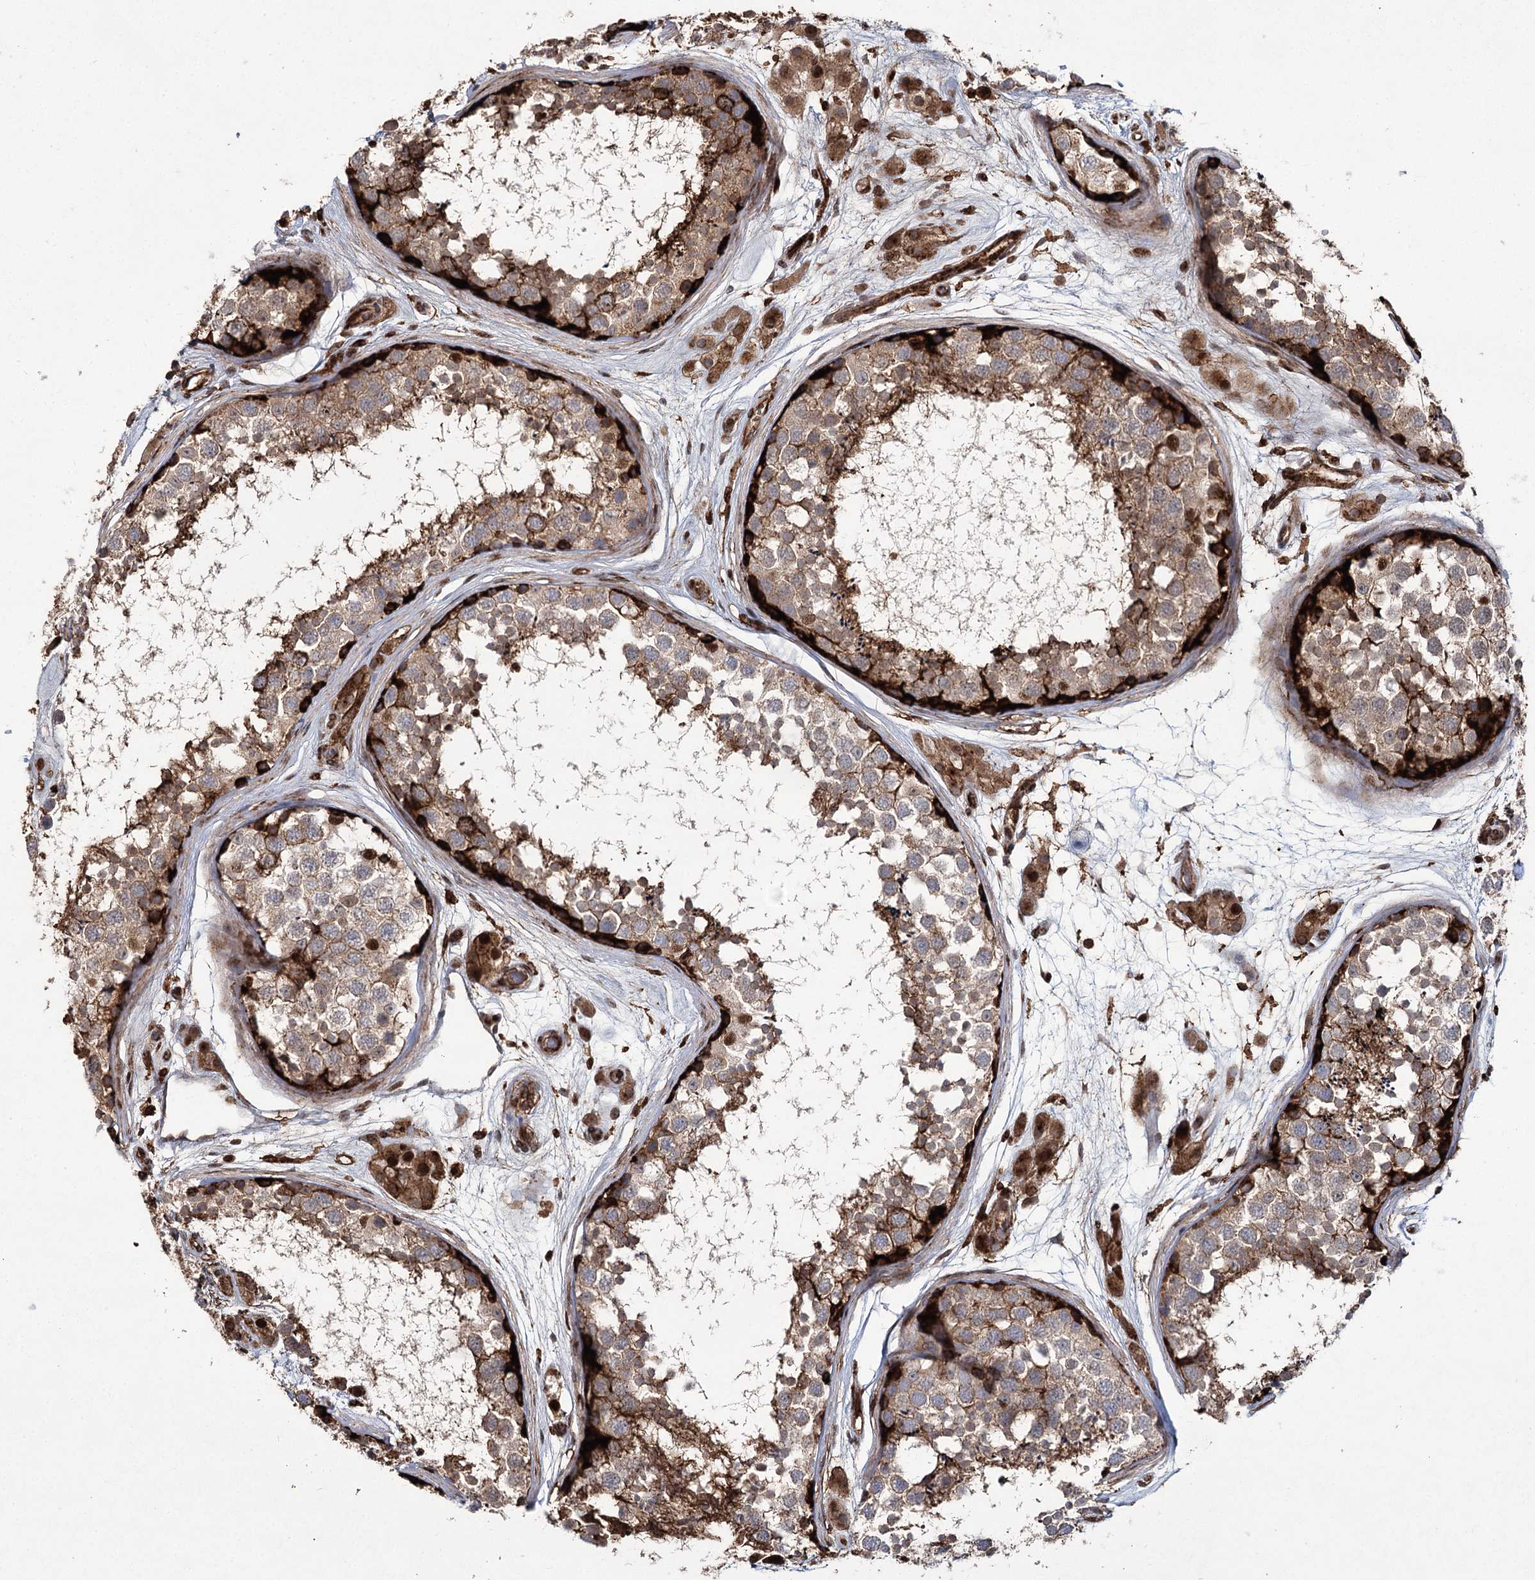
{"staining": {"intensity": "strong", "quantity": "25%-75%", "location": "cytoplasmic/membranous"}, "tissue": "testis", "cell_type": "Cells in seminiferous ducts", "image_type": "normal", "snomed": [{"axis": "morphology", "description": "Normal tissue, NOS"}, {"axis": "topography", "description": "Testis"}], "caption": "Immunohistochemical staining of benign human testis reveals high levels of strong cytoplasmic/membranous expression in about 25%-75% of cells in seminiferous ducts.", "gene": "DCUN1D4", "patient": {"sex": "male", "age": 56}}